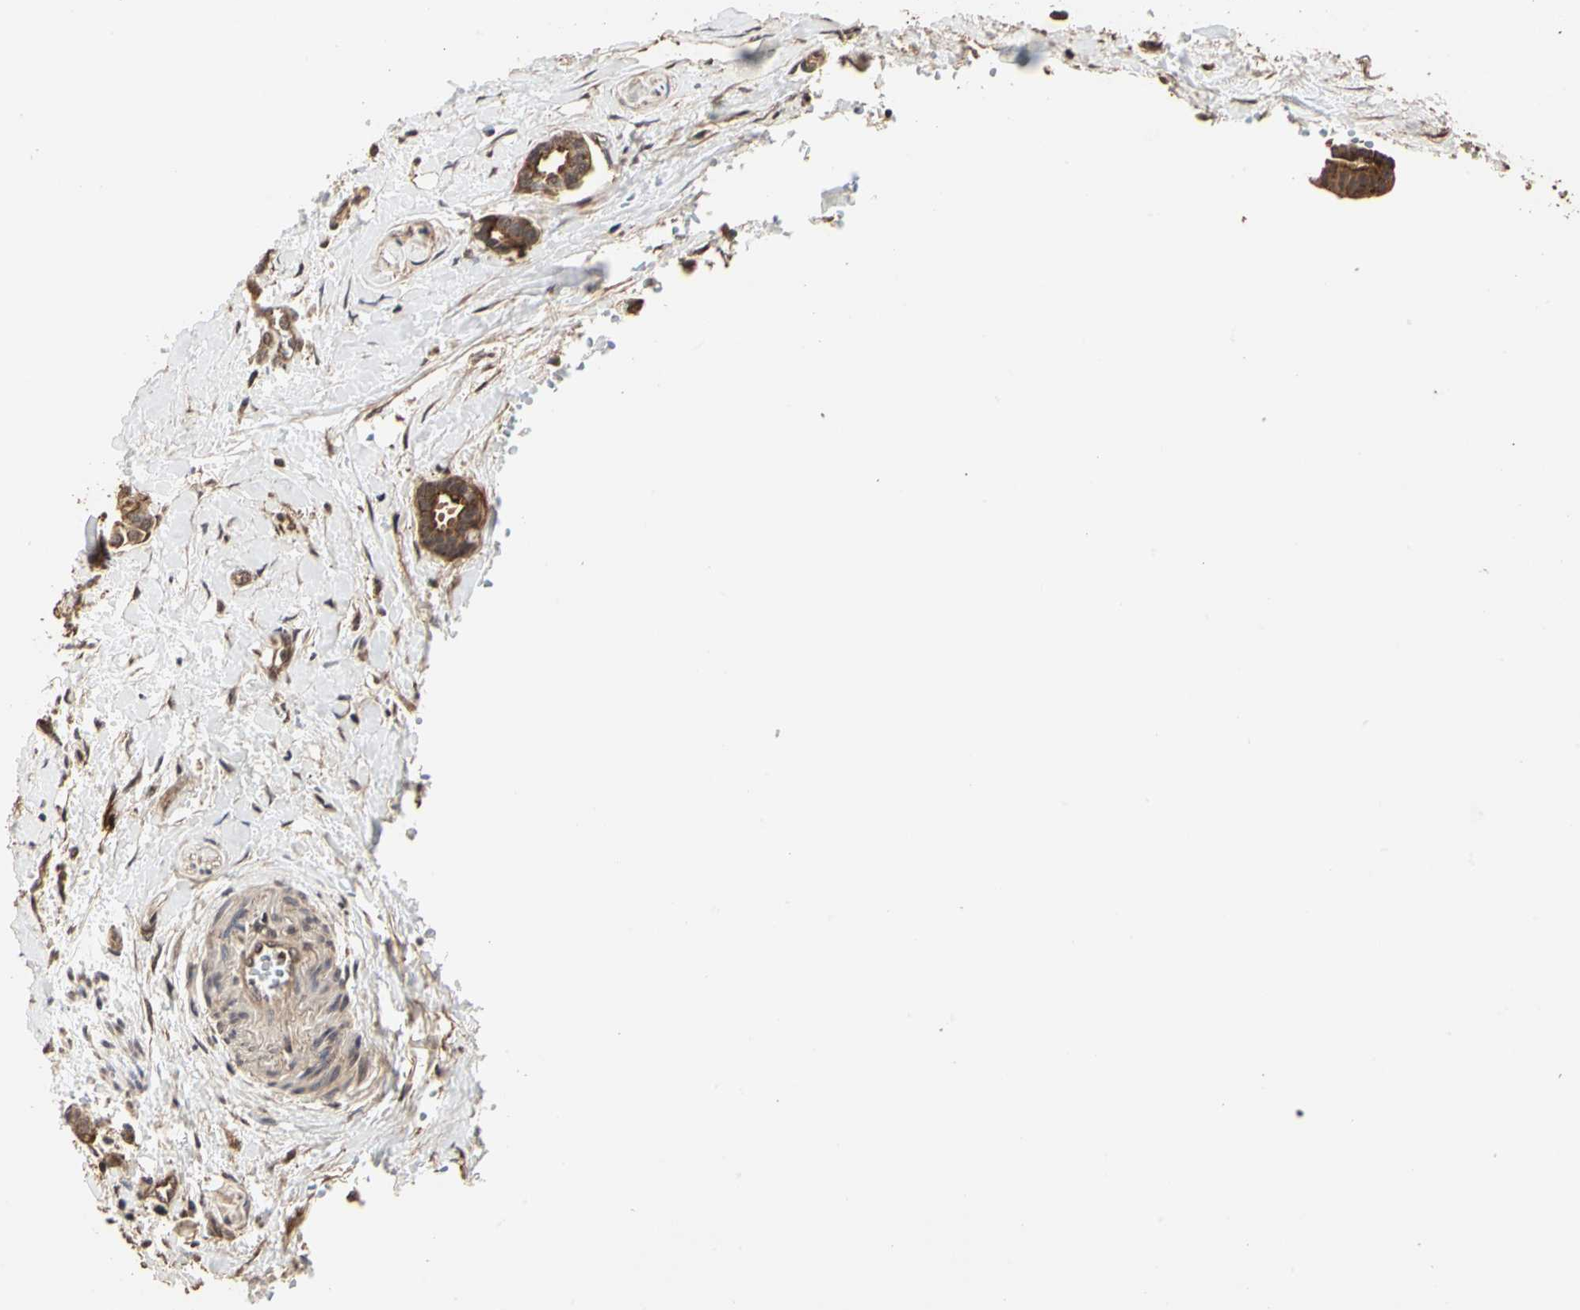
{"staining": {"intensity": "moderate", "quantity": ">75%", "location": "cytoplasmic/membranous"}, "tissue": "head and neck cancer", "cell_type": "Tumor cells", "image_type": "cancer", "snomed": [{"axis": "morphology", "description": "Adenocarcinoma, NOS"}, {"axis": "topography", "description": "Salivary gland"}, {"axis": "topography", "description": "Head-Neck"}], "caption": "Immunohistochemical staining of human adenocarcinoma (head and neck) reveals moderate cytoplasmic/membranous protein positivity in approximately >75% of tumor cells. (IHC, brightfield microscopy, high magnification).", "gene": "TAOK1", "patient": {"sex": "female", "age": 59}}